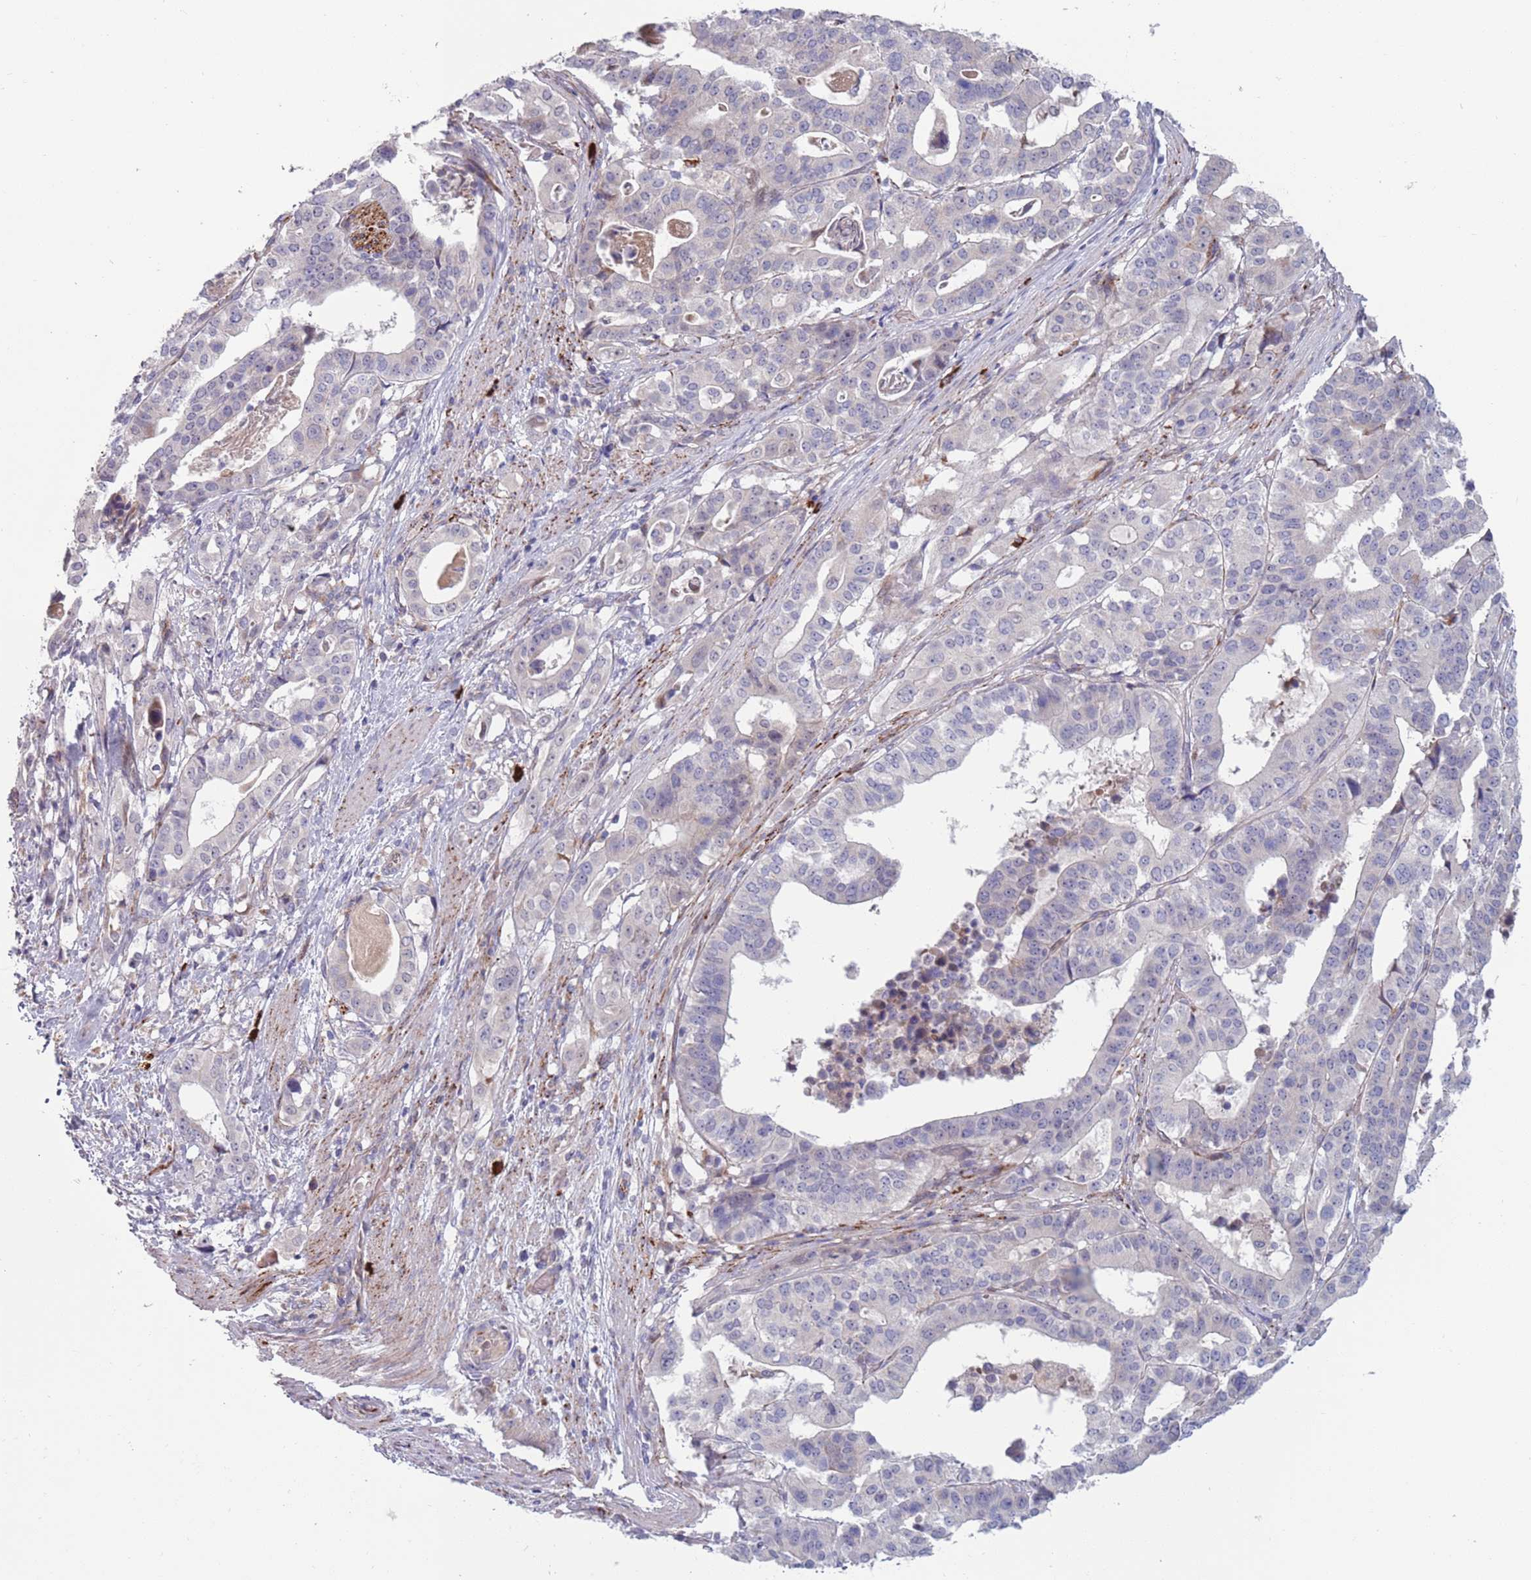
{"staining": {"intensity": "negative", "quantity": "none", "location": "none"}, "tissue": "stomach cancer", "cell_type": "Tumor cells", "image_type": "cancer", "snomed": [{"axis": "morphology", "description": "Adenocarcinoma, NOS"}, {"axis": "topography", "description": "Stomach"}], "caption": "IHC of human adenocarcinoma (stomach) demonstrates no expression in tumor cells. (DAB IHC with hematoxylin counter stain).", "gene": "TYW1", "patient": {"sex": "male", "age": 48}}